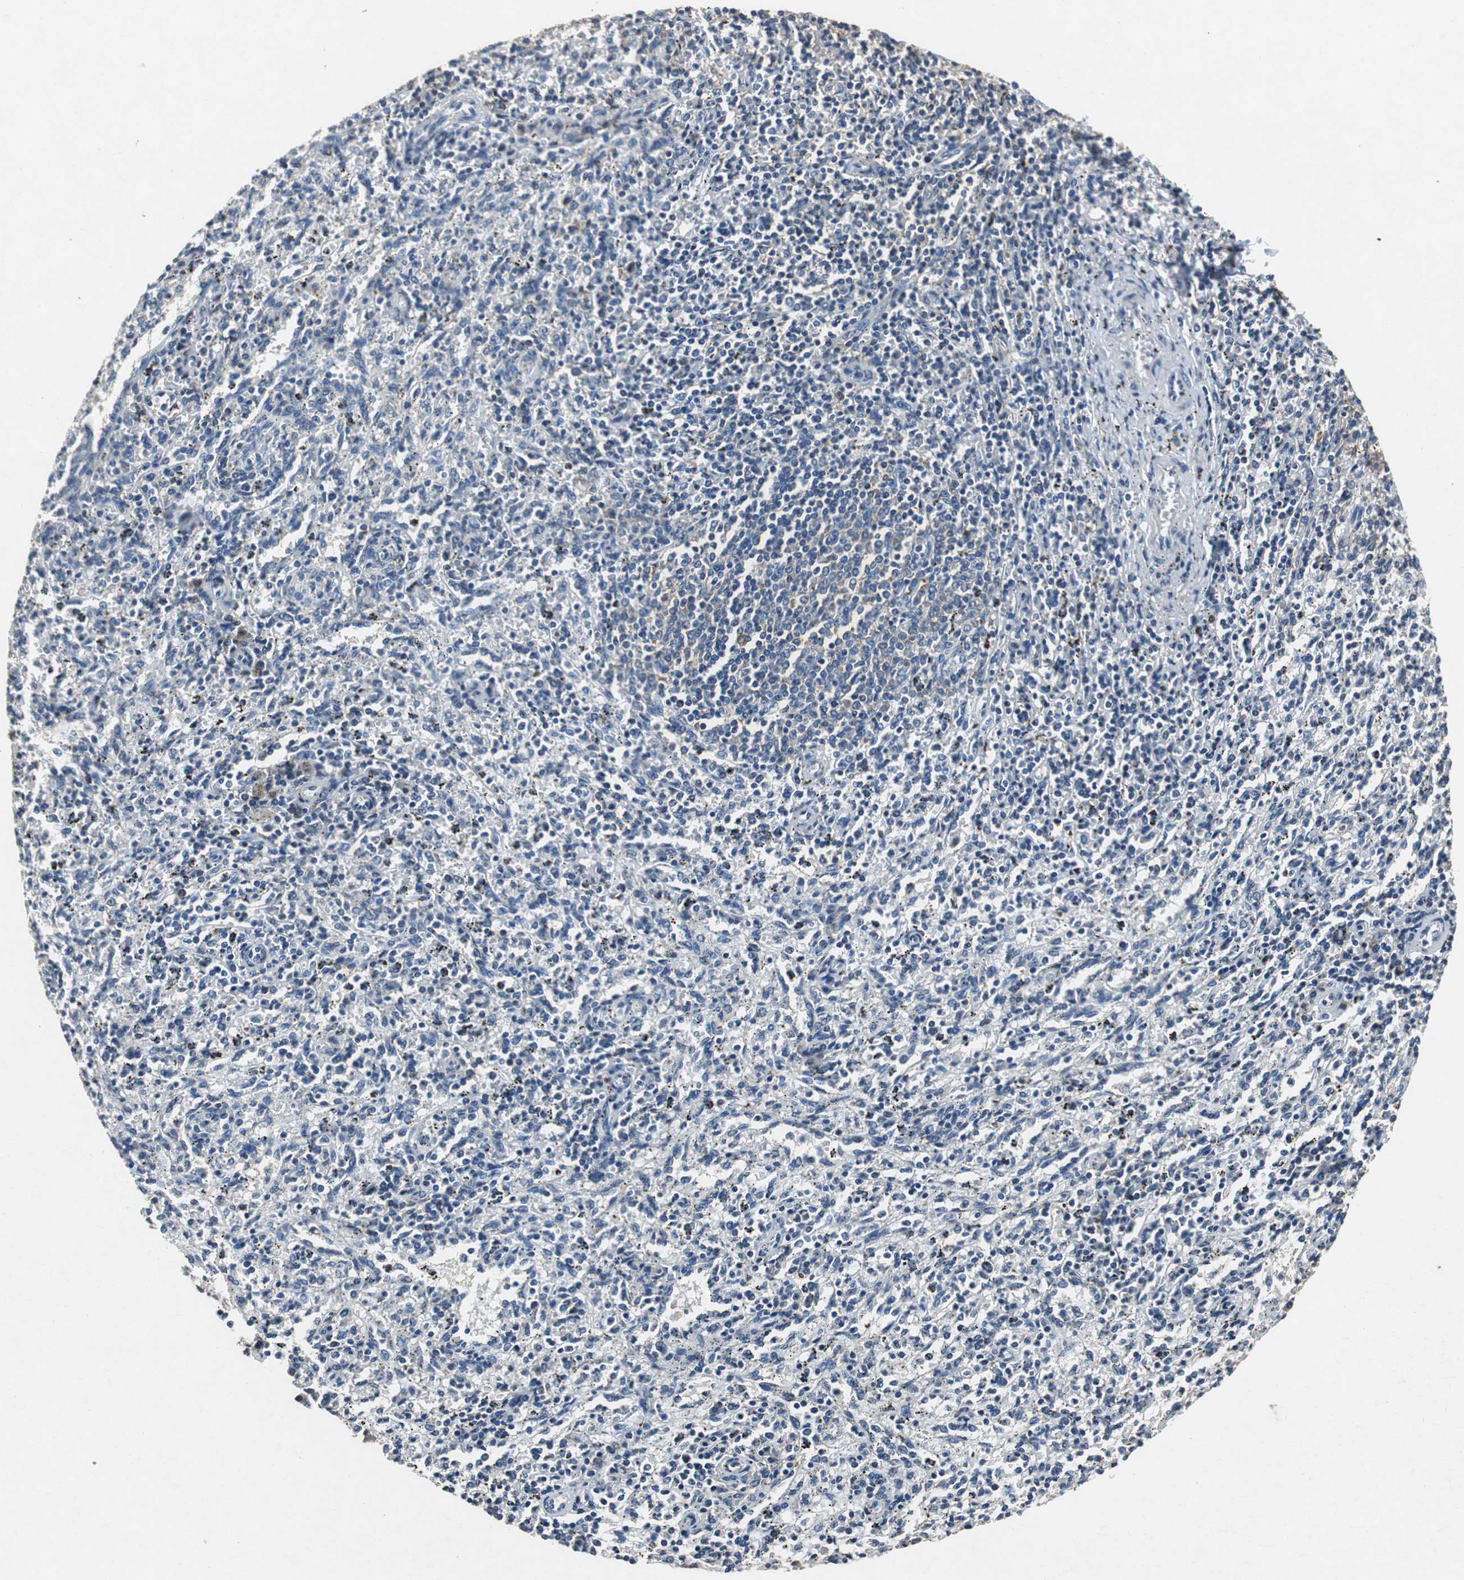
{"staining": {"intensity": "weak", "quantity": "<25%", "location": "cytoplasmic/membranous"}, "tissue": "spleen", "cell_type": "Cells in red pulp", "image_type": "normal", "snomed": [{"axis": "morphology", "description": "Normal tissue, NOS"}, {"axis": "topography", "description": "Spleen"}], "caption": "Immunohistochemistry image of benign spleen: spleen stained with DAB exhibits no significant protein expression in cells in red pulp.", "gene": "RPL35", "patient": {"sex": "female", "age": 10}}